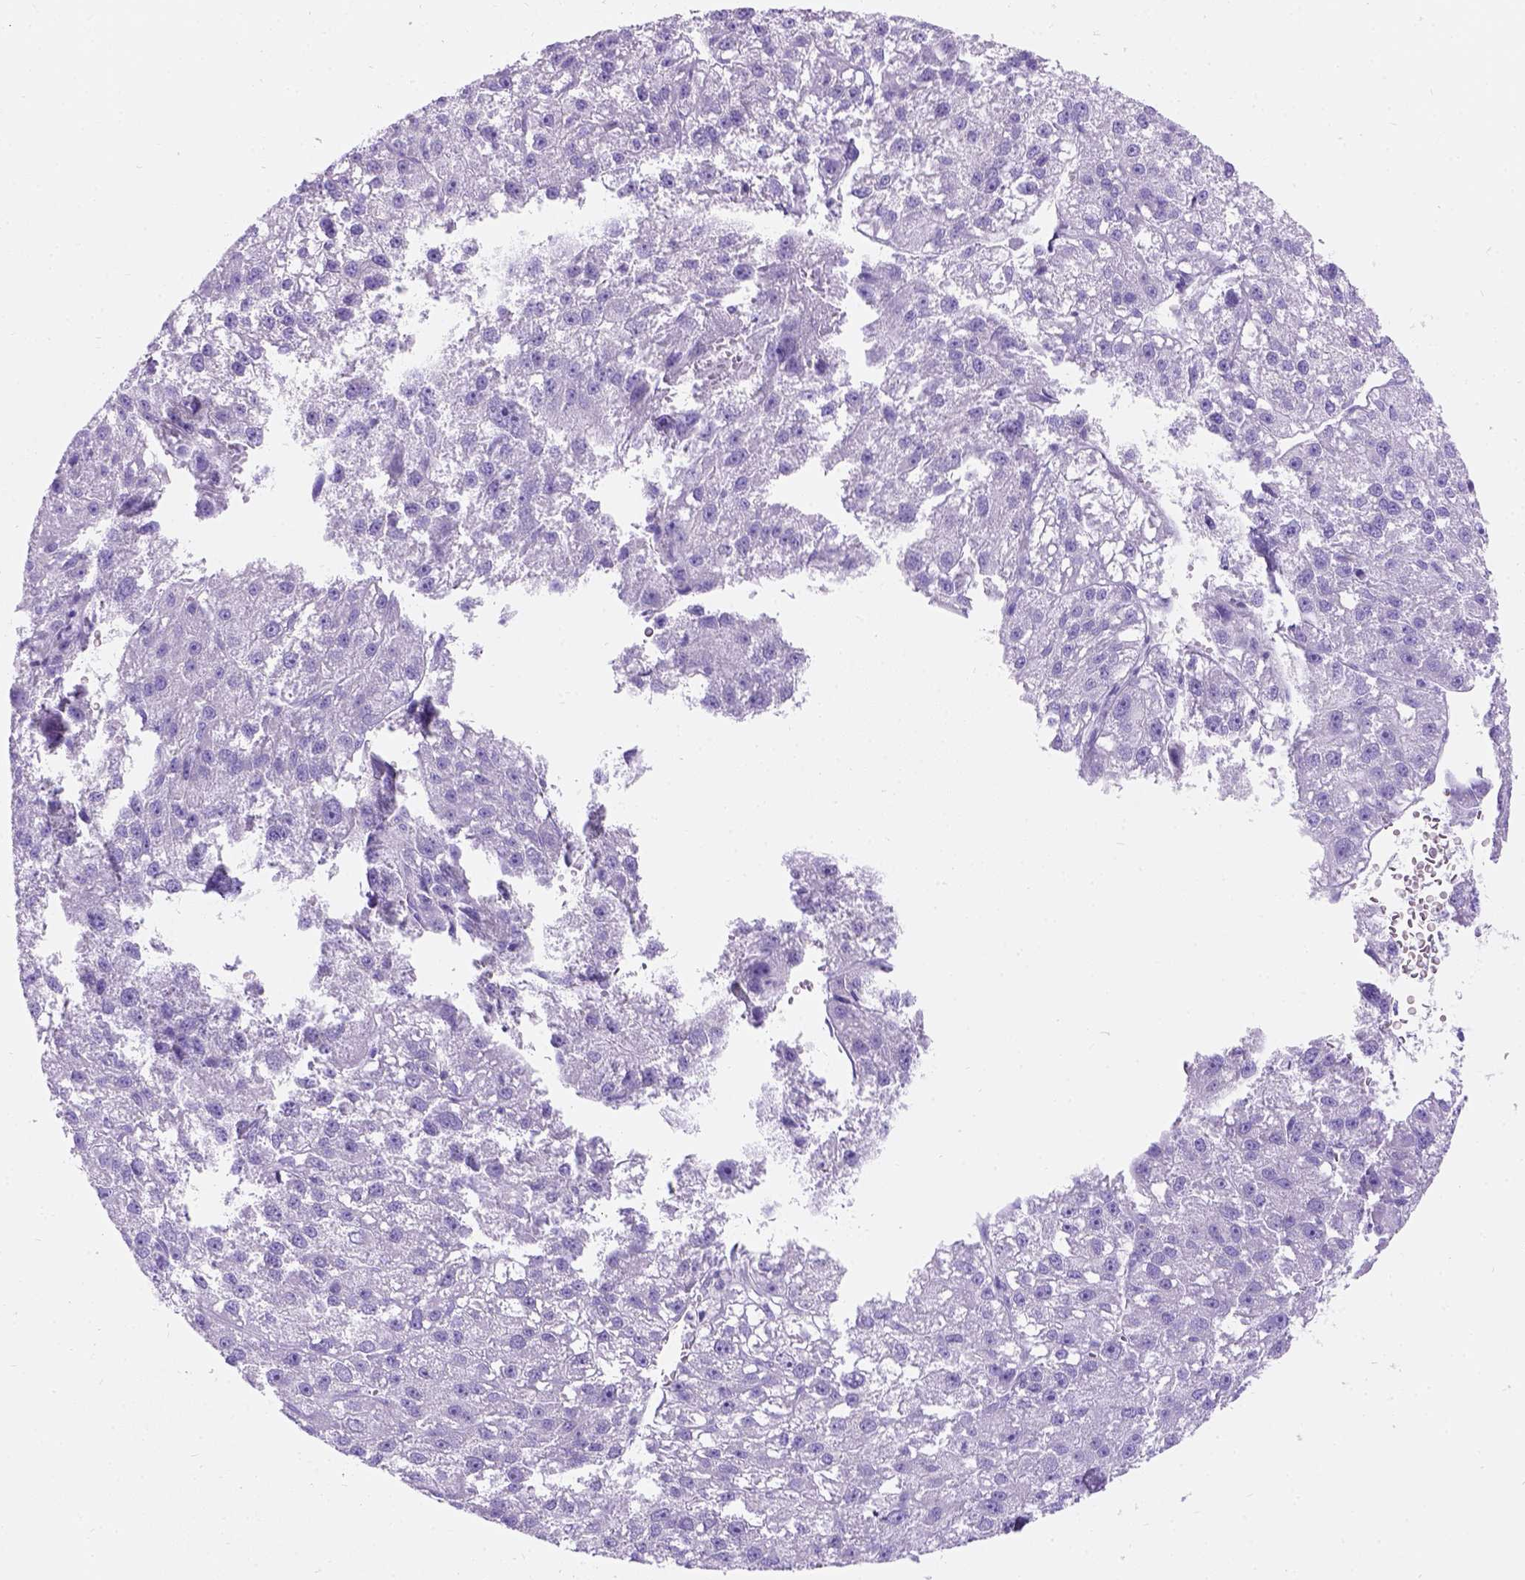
{"staining": {"intensity": "negative", "quantity": "none", "location": "none"}, "tissue": "liver cancer", "cell_type": "Tumor cells", "image_type": "cancer", "snomed": [{"axis": "morphology", "description": "Carcinoma, Hepatocellular, NOS"}, {"axis": "topography", "description": "Liver"}], "caption": "Tumor cells show no significant positivity in liver cancer (hepatocellular carcinoma).", "gene": "C7orf57", "patient": {"sex": "female", "age": 70}}